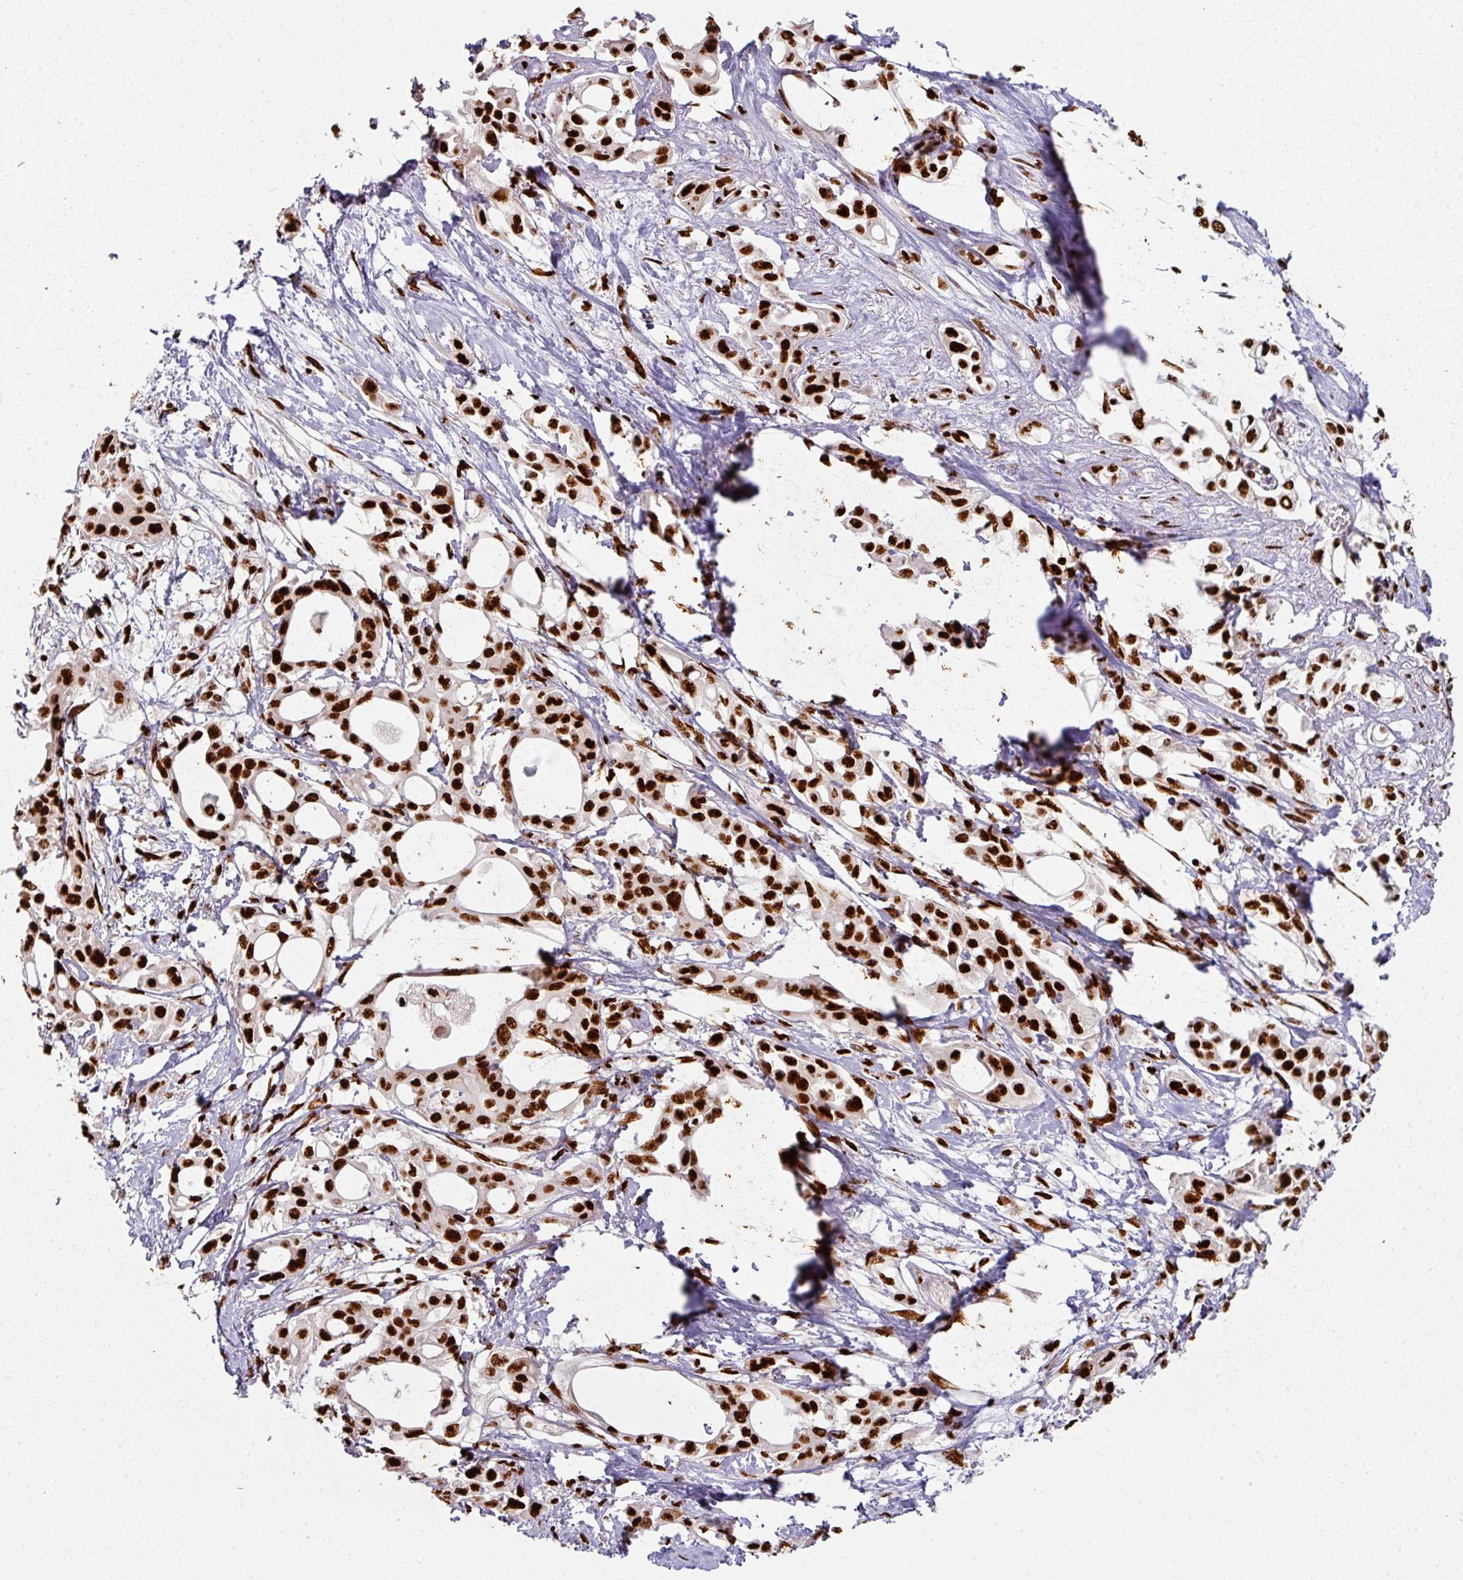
{"staining": {"intensity": "strong", "quantity": ">75%", "location": "nuclear"}, "tissue": "pancreatic cancer", "cell_type": "Tumor cells", "image_type": "cancer", "snomed": [{"axis": "morphology", "description": "Adenocarcinoma, NOS"}, {"axis": "topography", "description": "Pancreas"}], "caption": "The image demonstrates staining of pancreatic adenocarcinoma, revealing strong nuclear protein staining (brown color) within tumor cells.", "gene": "SIK3", "patient": {"sex": "female", "age": 68}}